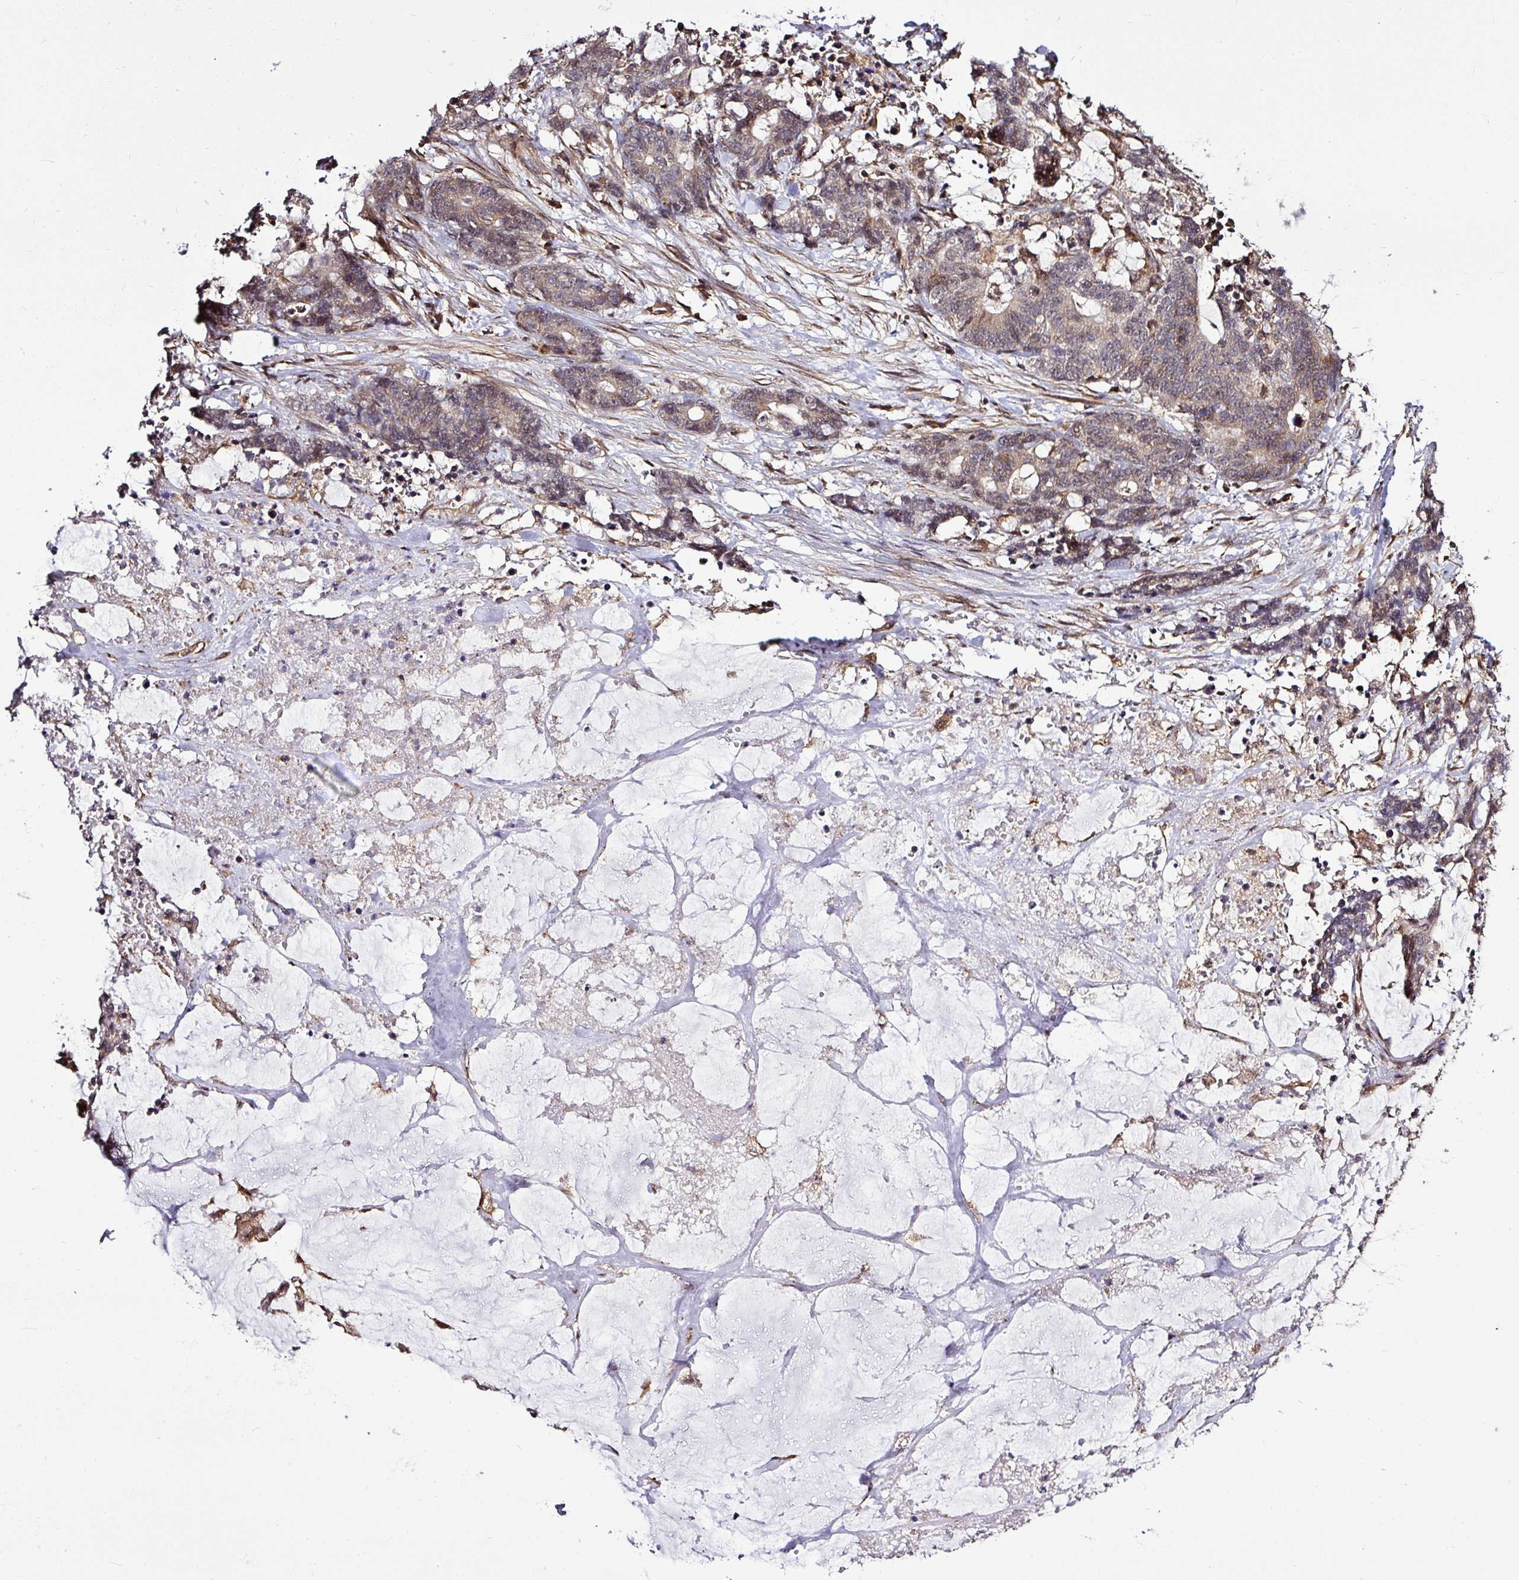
{"staining": {"intensity": "weak", "quantity": "25%-75%", "location": "cytoplasmic/membranous,nuclear"}, "tissue": "stomach cancer", "cell_type": "Tumor cells", "image_type": "cancer", "snomed": [{"axis": "morphology", "description": "Normal tissue, NOS"}, {"axis": "morphology", "description": "Adenocarcinoma, NOS"}, {"axis": "topography", "description": "Stomach"}], "caption": "An image of human adenocarcinoma (stomach) stained for a protein displays weak cytoplasmic/membranous and nuclear brown staining in tumor cells.", "gene": "FAM153A", "patient": {"sex": "female", "age": 64}}